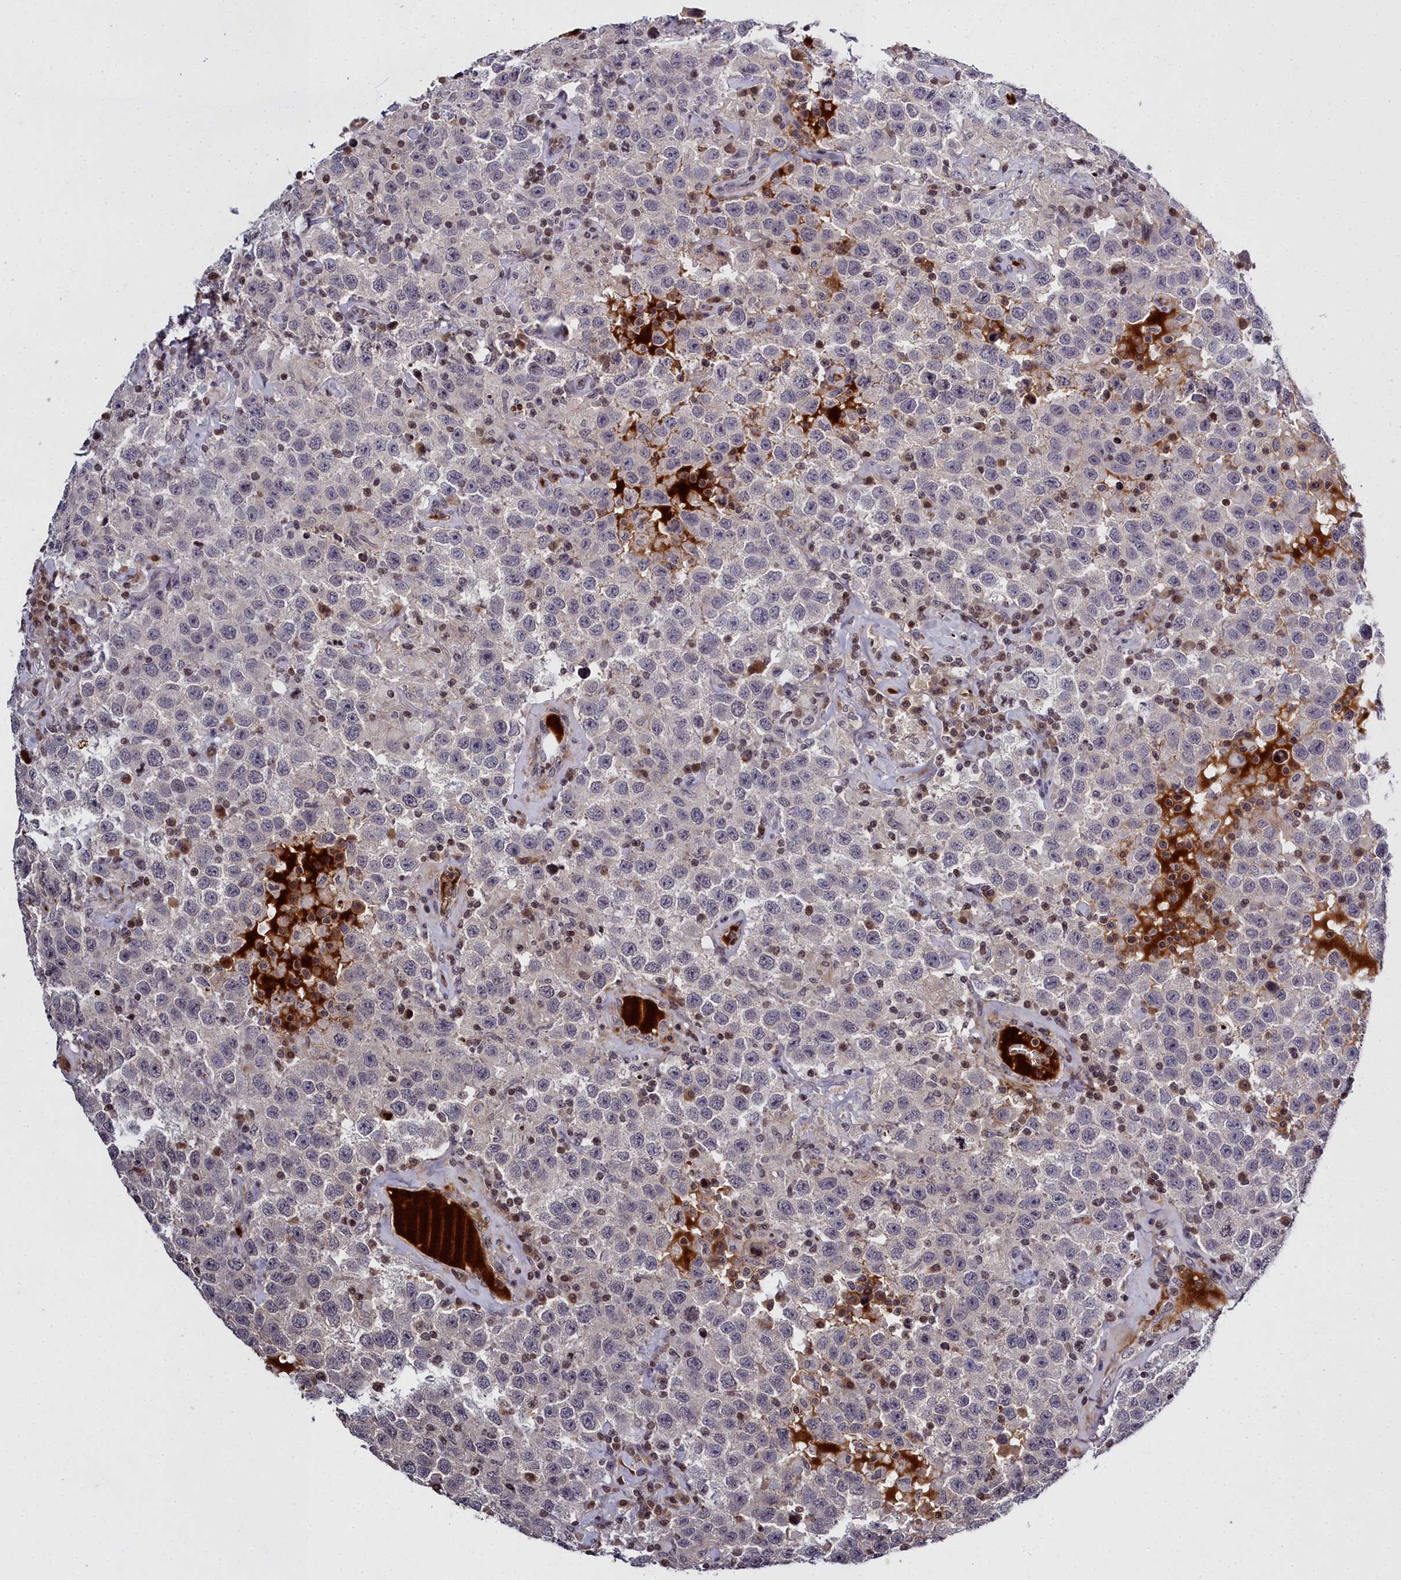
{"staining": {"intensity": "negative", "quantity": "none", "location": "none"}, "tissue": "testis cancer", "cell_type": "Tumor cells", "image_type": "cancer", "snomed": [{"axis": "morphology", "description": "Seminoma, NOS"}, {"axis": "topography", "description": "Testis"}], "caption": "The immunohistochemistry (IHC) histopathology image has no significant positivity in tumor cells of testis seminoma tissue.", "gene": "FZD4", "patient": {"sex": "male", "age": 41}}